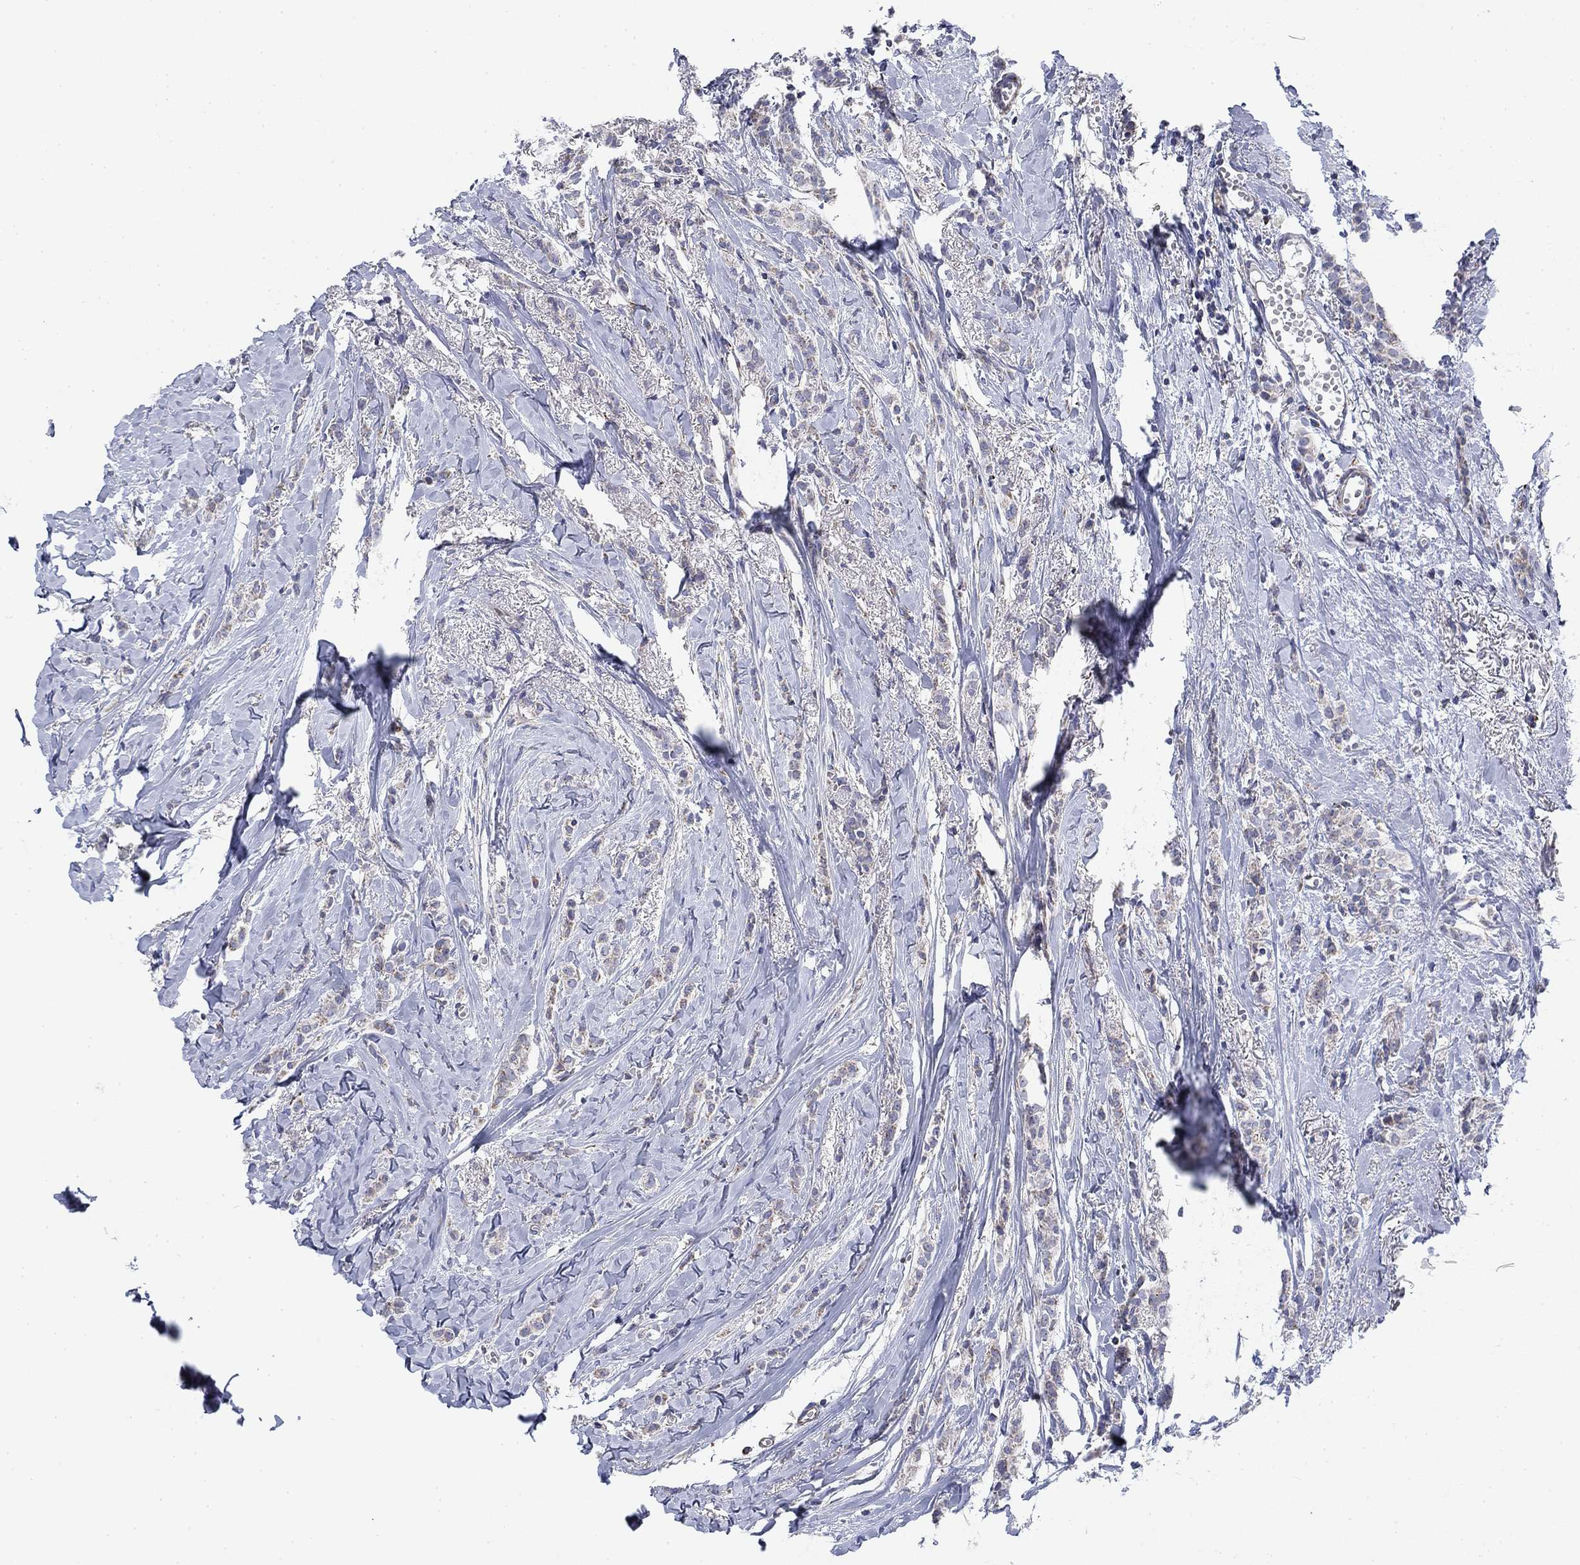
{"staining": {"intensity": "negative", "quantity": "none", "location": "none"}, "tissue": "breast cancer", "cell_type": "Tumor cells", "image_type": "cancer", "snomed": [{"axis": "morphology", "description": "Duct carcinoma"}, {"axis": "topography", "description": "Breast"}], "caption": "Infiltrating ductal carcinoma (breast) was stained to show a protein in brown. There is no significant expression in tumor cells.", "gene": "NACAD", "patient": {"sex": "female", "age": 85}}